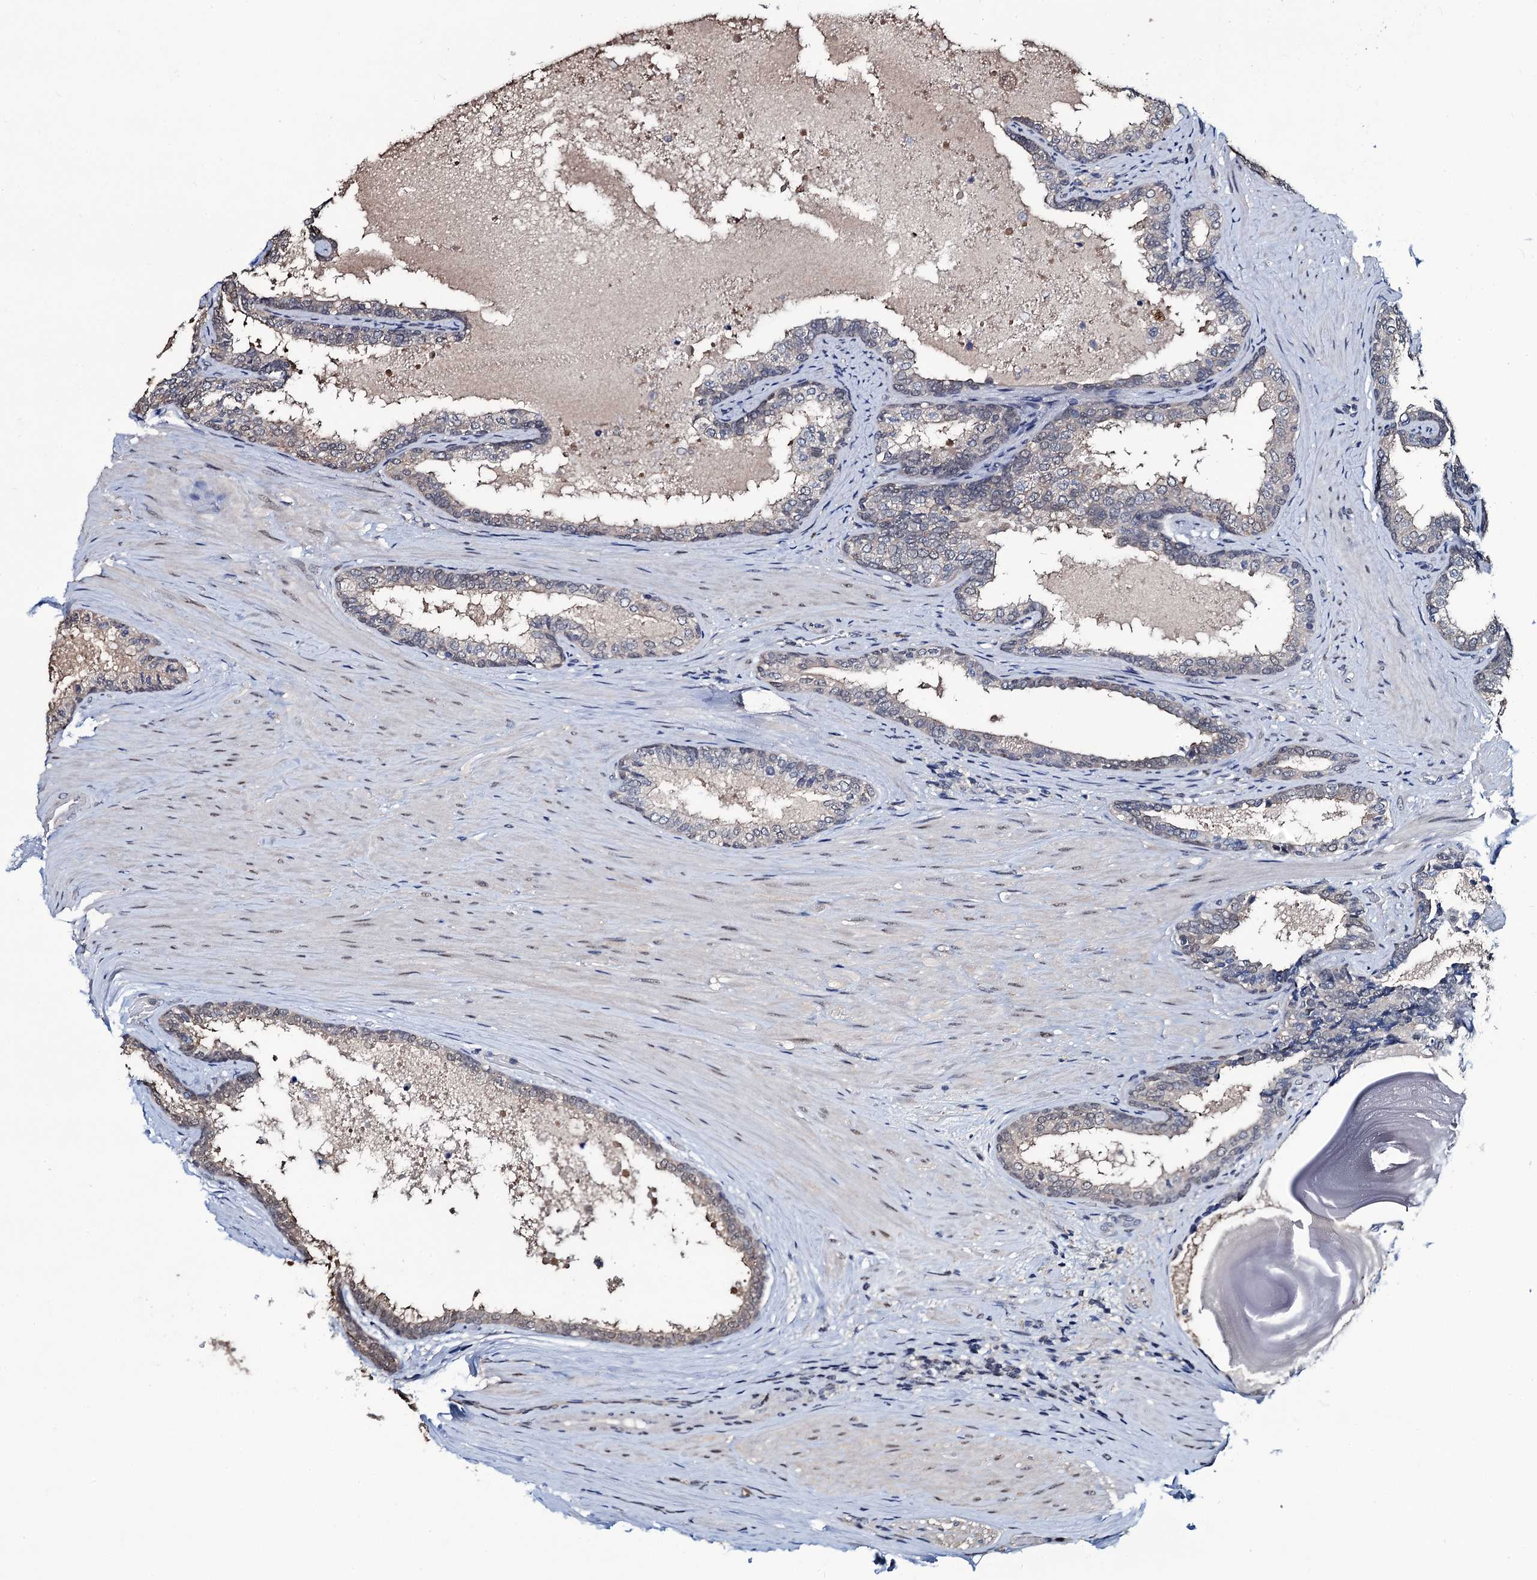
{"staining": {"intensity": "weak", "quantity": "<25%", "location": "cytoplasmic/membranous"}, "tissue": "prostate cancer", "cell_type": "Tumor cells", "image_type": "cancer", "snomed": [{"axis": "morphology", "description": "Adenocarcinoma, High grade"}, {"axis": "topography", "description": "Prostate"}], "caption": "An immunohistochemistry (IHC) photomicrograph of prostate adenocarcinoma (high-grade) is shown. There is no staining in tumor cells of prostate adenocarcinoma (high-grade).", "gene": "RTKN2", "patient": {"sex": "male", "age": 65}}